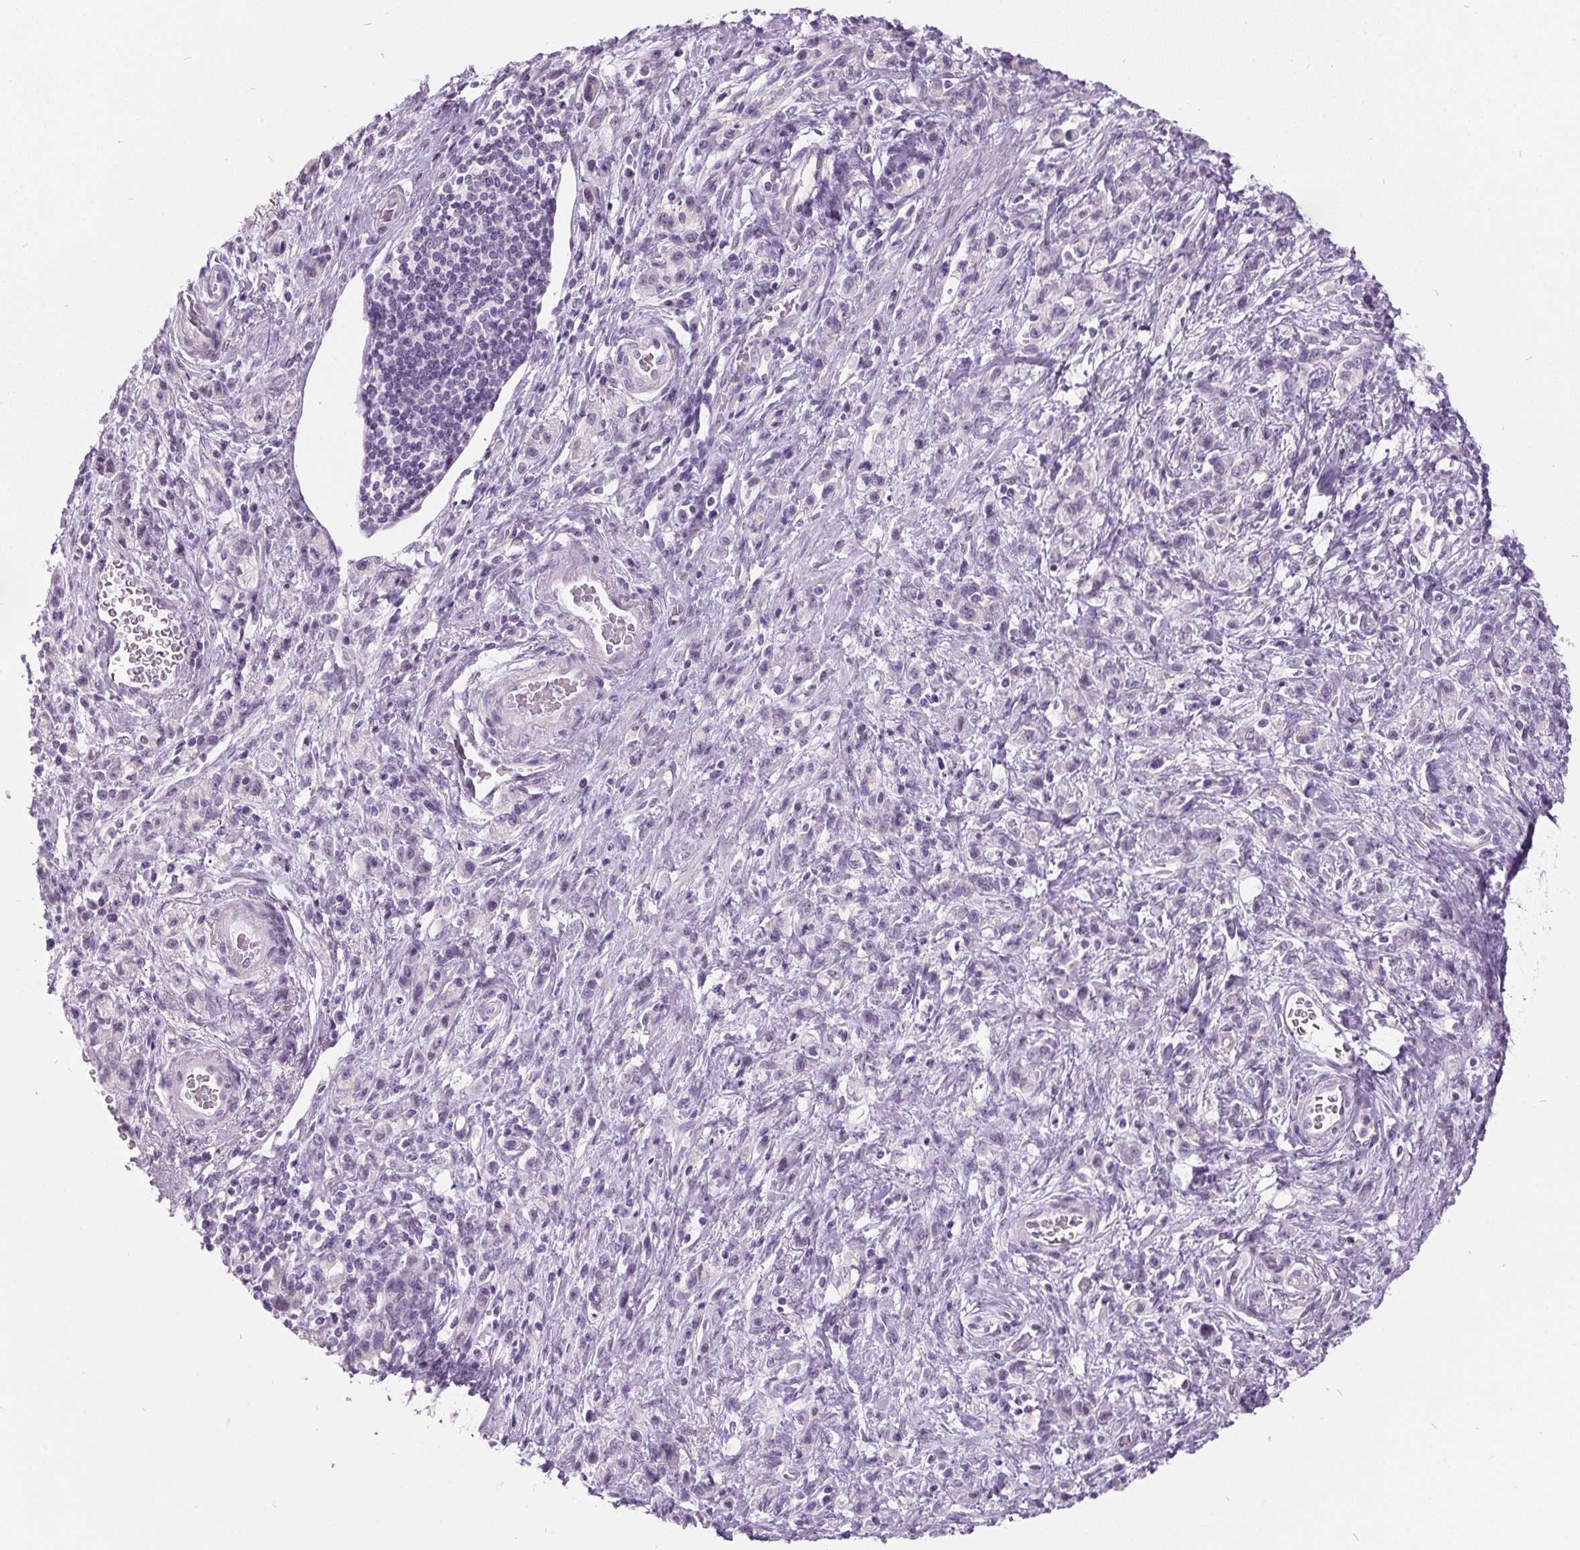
{"staining": {"intensity": "negative", "quantity": "none", "location": "none"}, "tissue": "stomach cancer", "cell_type": "Tumor cells", "image_type": "cancer", "snomed": [{"axis": "morphology", "description": "Adenocarcinoma, NOS"}, {"axis": "topography", "description": "Stomach"}], "caption": "Tumor cells are negative for protein expression in human adenocarcinoma (stomach).", "gene": "ODAD2", "patient": {"sex": "male", "age": 77}}